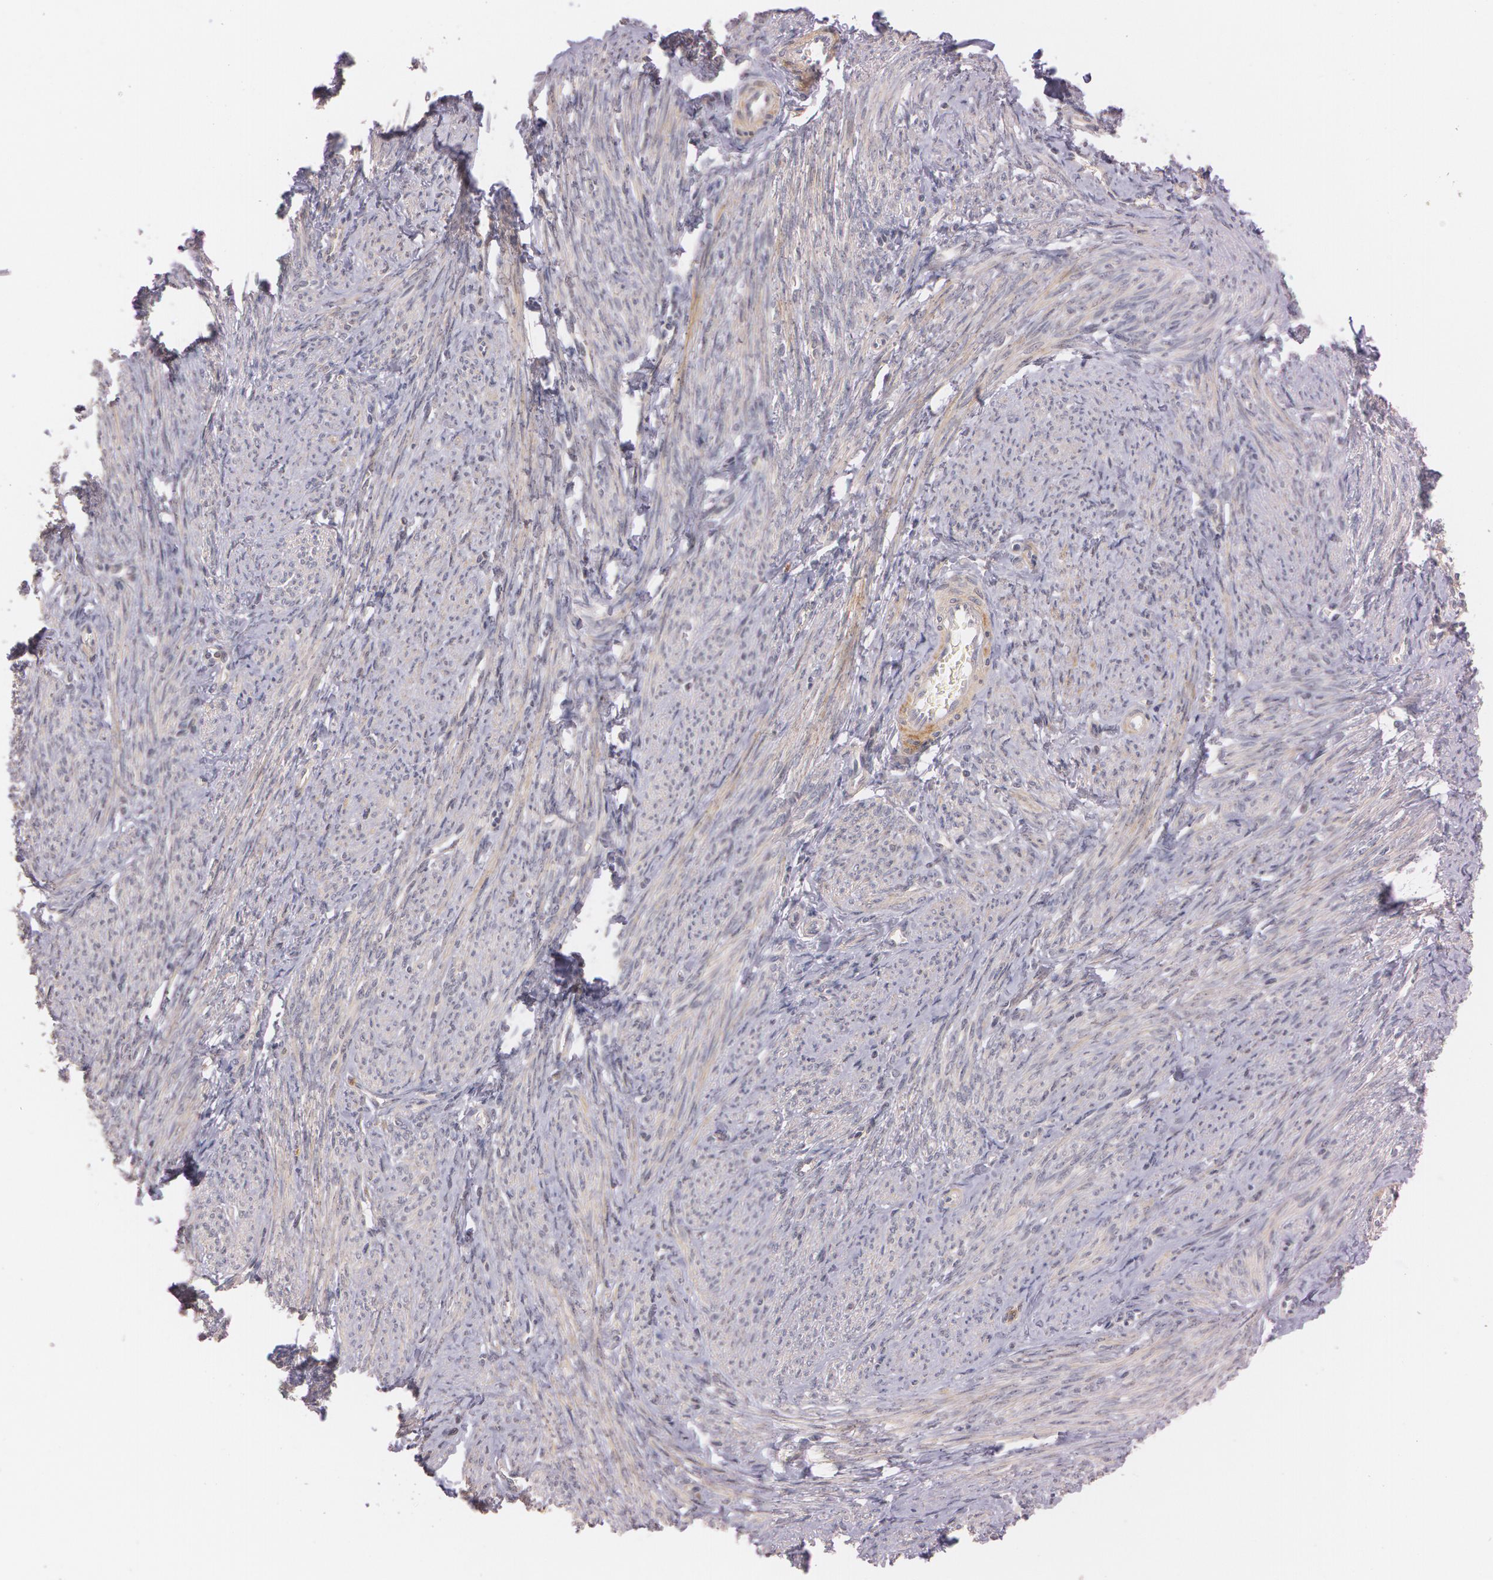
{"staining": {"intensity": "weak", "quantity": ">75%", "location": "cytoplasmic/membranous"}, "tissue": "smooth muscle", "cell_type": "Smooth muscle cells", "image_type": "normal", "snomed": [{"axis": "morphology", "description": "Normal tissue, NOS"}, {"axis": "topography", "description": "Smooth muscle"}, {"axis": "topography", "description": "Cervix"}], "caption": "Protein staining of benign smooth muscle reveals weak cytoplasmic/membranous staining in about >75% of smooth muscle cells. Using DAB (brown) and hematoxylin (blue) stains, captured at high magnification using brightfield microscopy.", "gene": "ATG2B", "patient": {"sex": "female", "age": 70}}